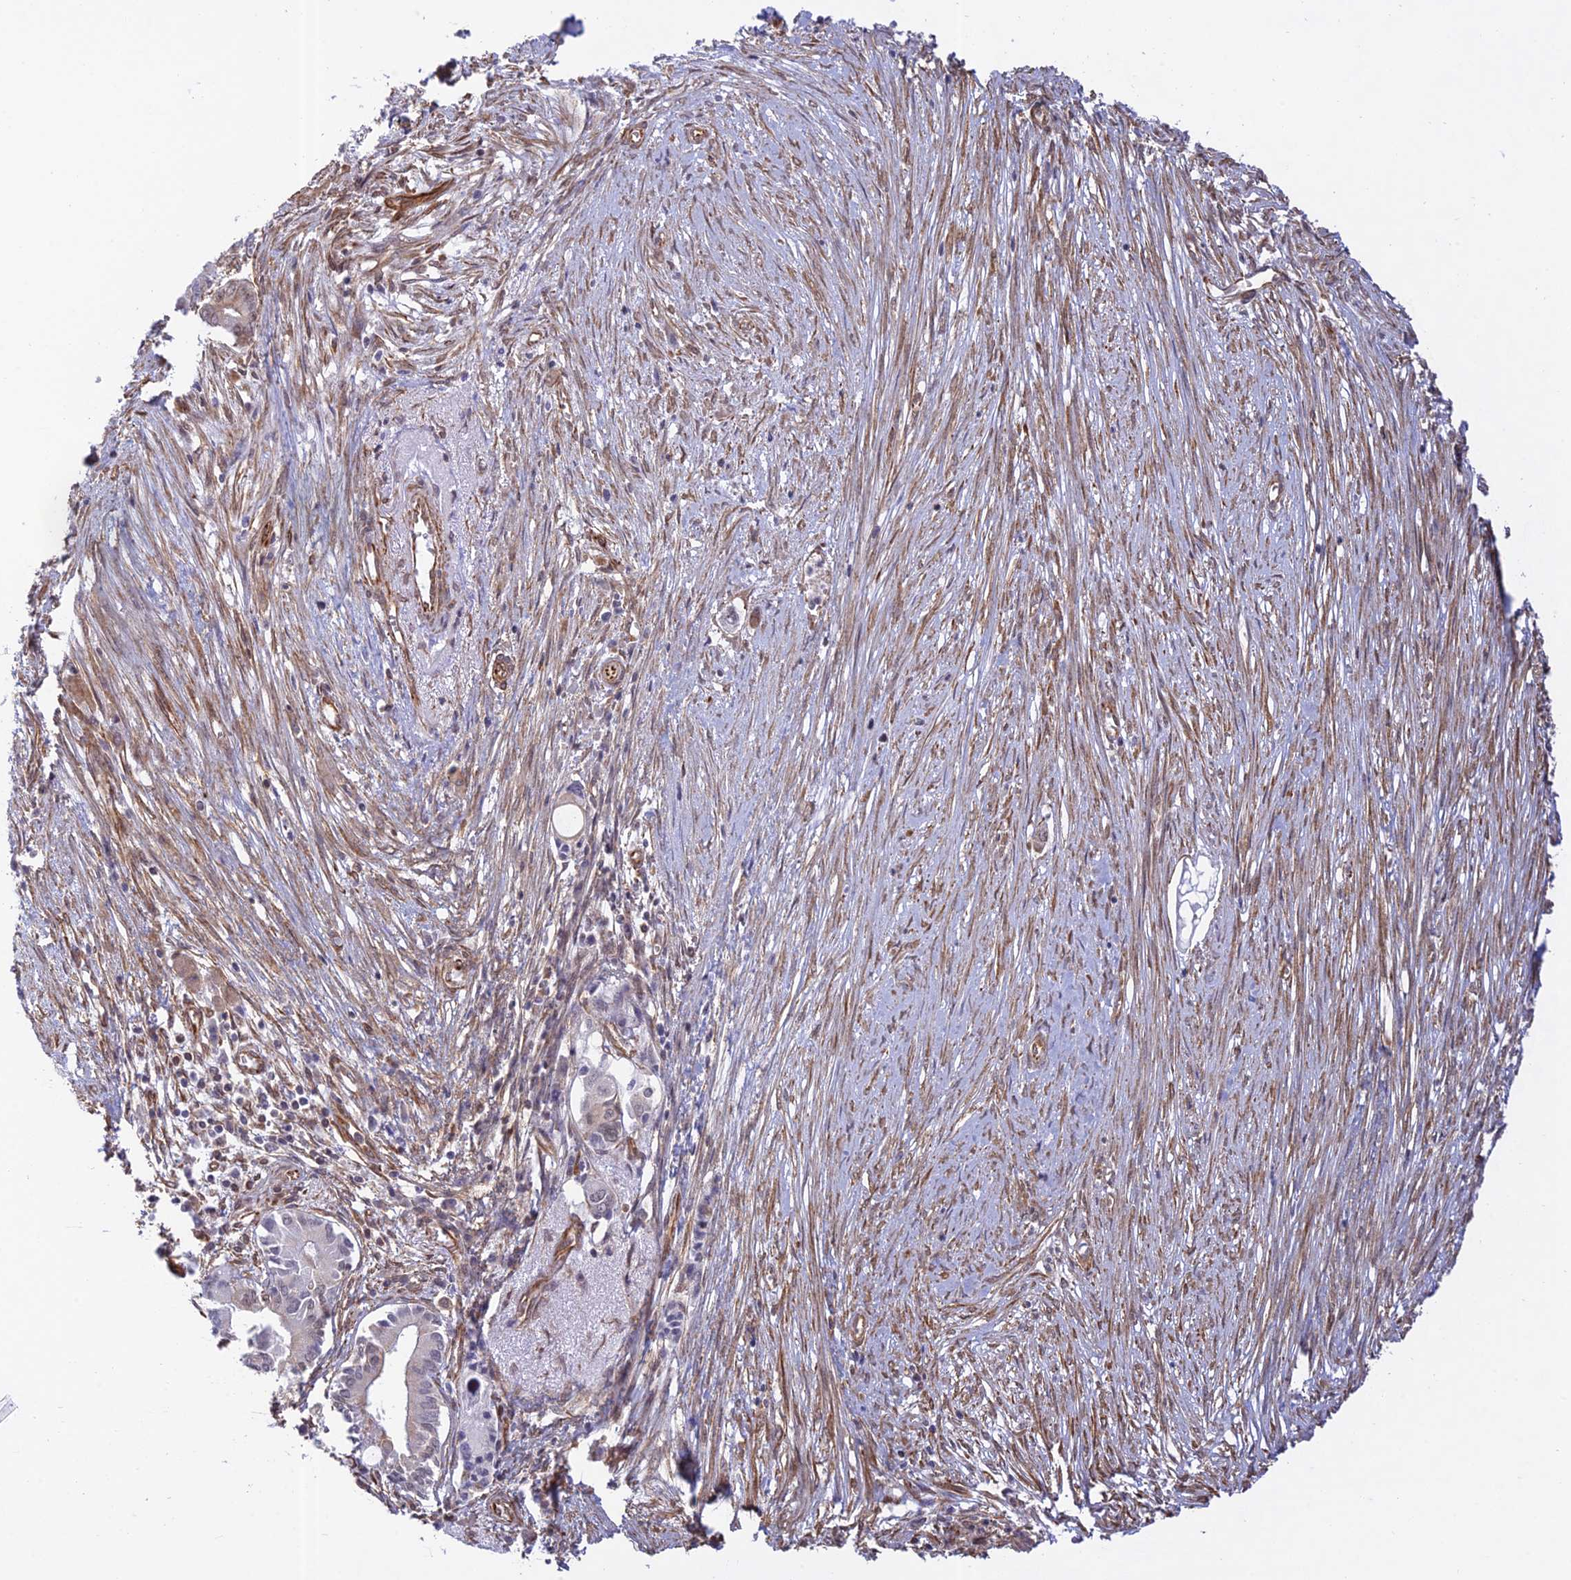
{"staining": {"intensity": "negative", "quantity": "none", "location": "none"}, "tissue": "pancreatic cancer", "cell_type": "Tumor cells", "image_type": "cancer", "snomed": [{"axis": "morphology", "description": "Adenocarcinoma, NOS"}, {"axis": "topography", "description": "Pancreas"}], "caption": "Pancreatic adenocarcinoma was stained to show a protein in brown. There is no significant positivity in tumor cells.", "gene": "PAGR1", "patient": {"sex": "male", "age": 68}}